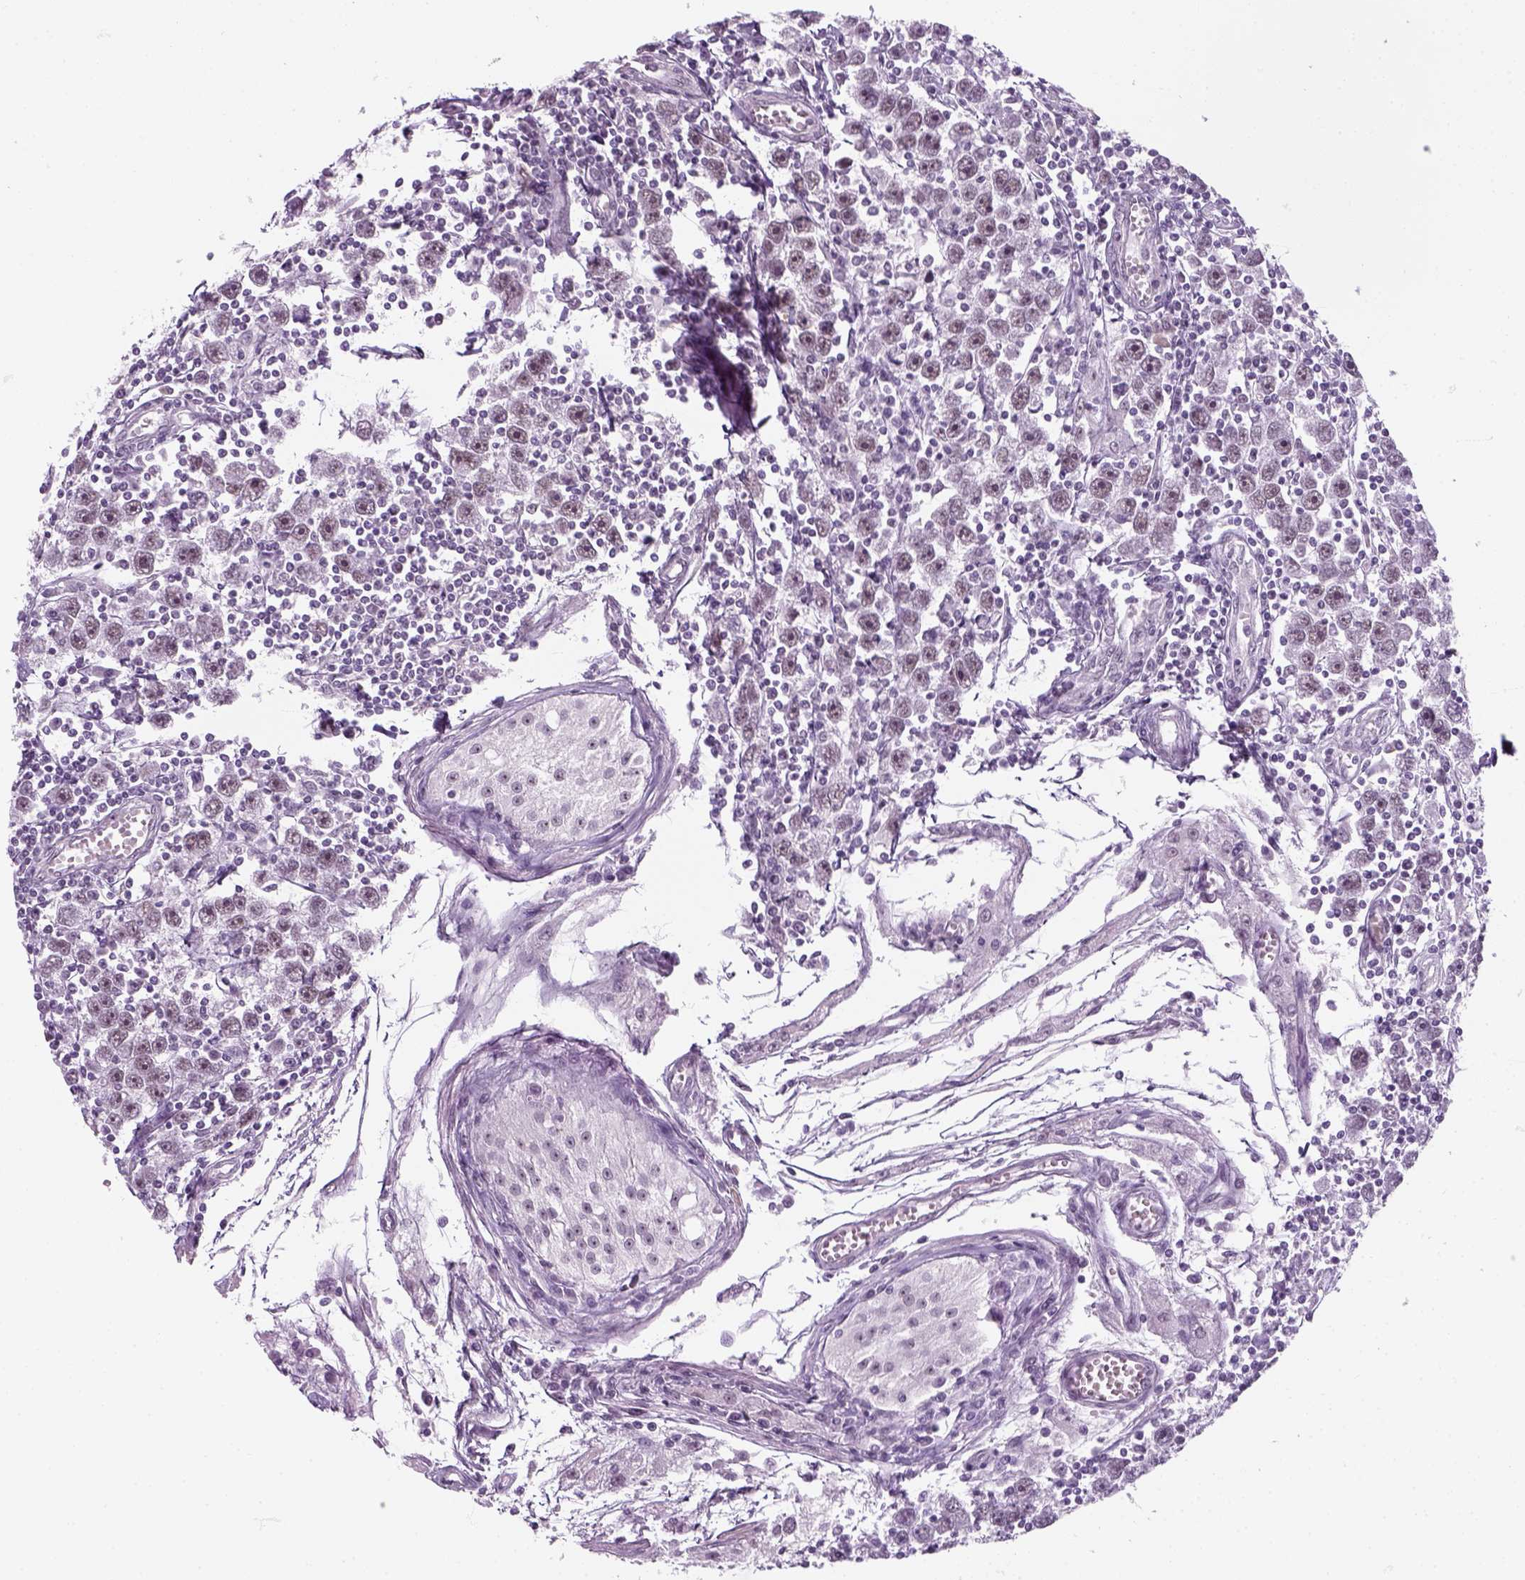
{"staining": {"intensity": "weak", "quantity": "25%-75%", "location": "nuclear"}, "tissue": "testis cancer", "cell_type": "Tumor cells", "image_type": "cancer", "snomed": [{"axis": "morphology", "description": "Seminoma, NOS"}, {"axis": "topography", "description": "Testis"}], "caption": "Immunohistochemical staining of human testis cancer displays low levels of weak nuclear protein staining in approximately 25%-75% of tumor cells.", "gene": "ZNF865", "patient": {"sex": "male", "age": 30}}